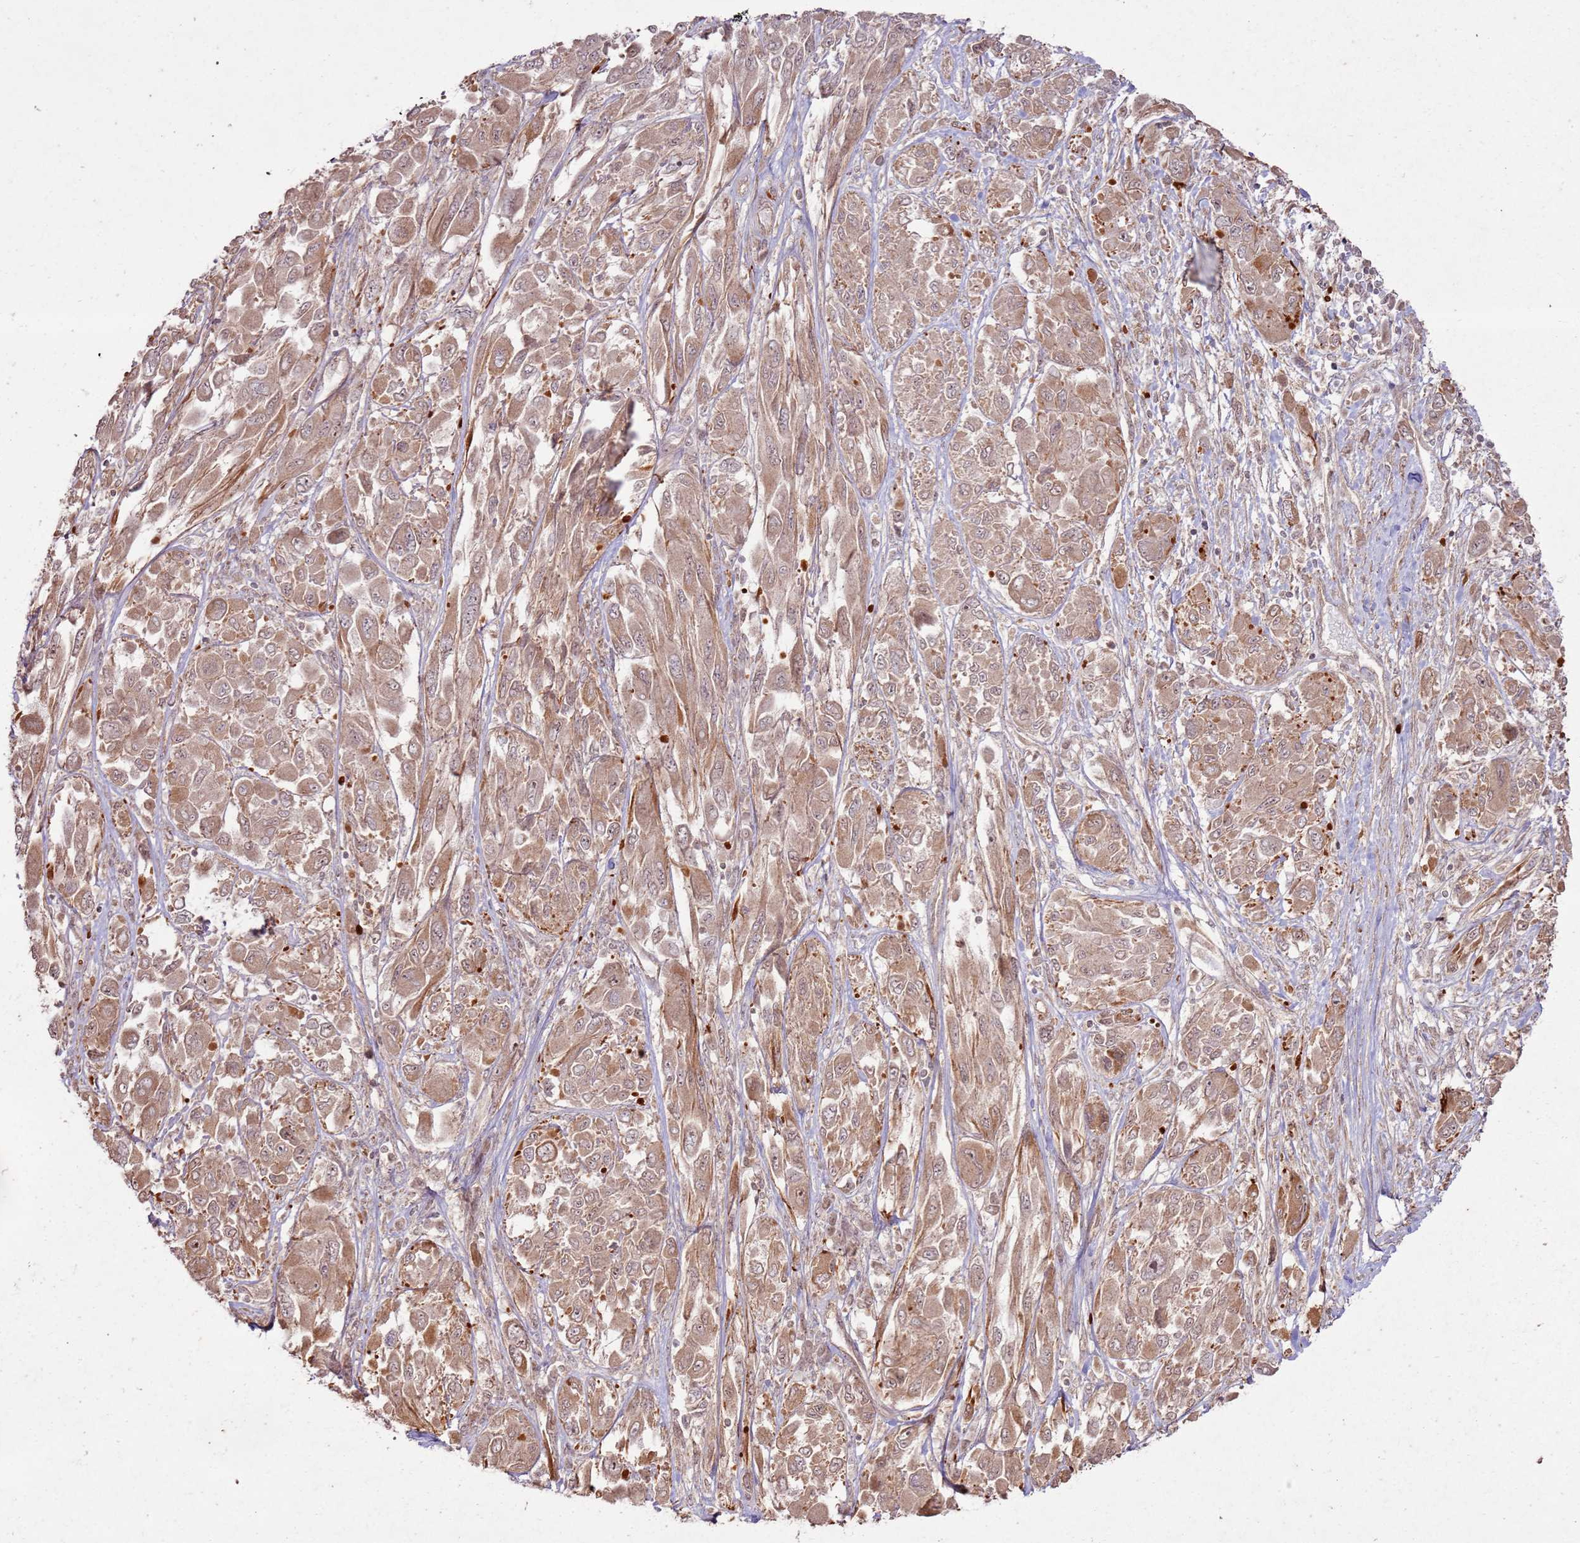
{"staining": {"intensity": "moderate", "quantity": ">75%", "location": "cytoplasmic/membranous,nuclear"}, "tissue": "melanoma", "cell_type": "Tumor cells", "image_type": "cancer", "snomed": [{"axis": "morphology", "description": "Malignant melanoma, NOS"}, {"axis": "topography", "description": "Skin"}], "caption": "The photomicrograph displays immunohistochemical staining of melanoma. There is moderate cytoplasmic/membranous and nuclear staining is identified in approximately >75% of tumor cells. (DAB IHC with brightfield microscopy, high magnification).", "gene": "ZNF623", "patient": {"sex": "female", "age": 91}}